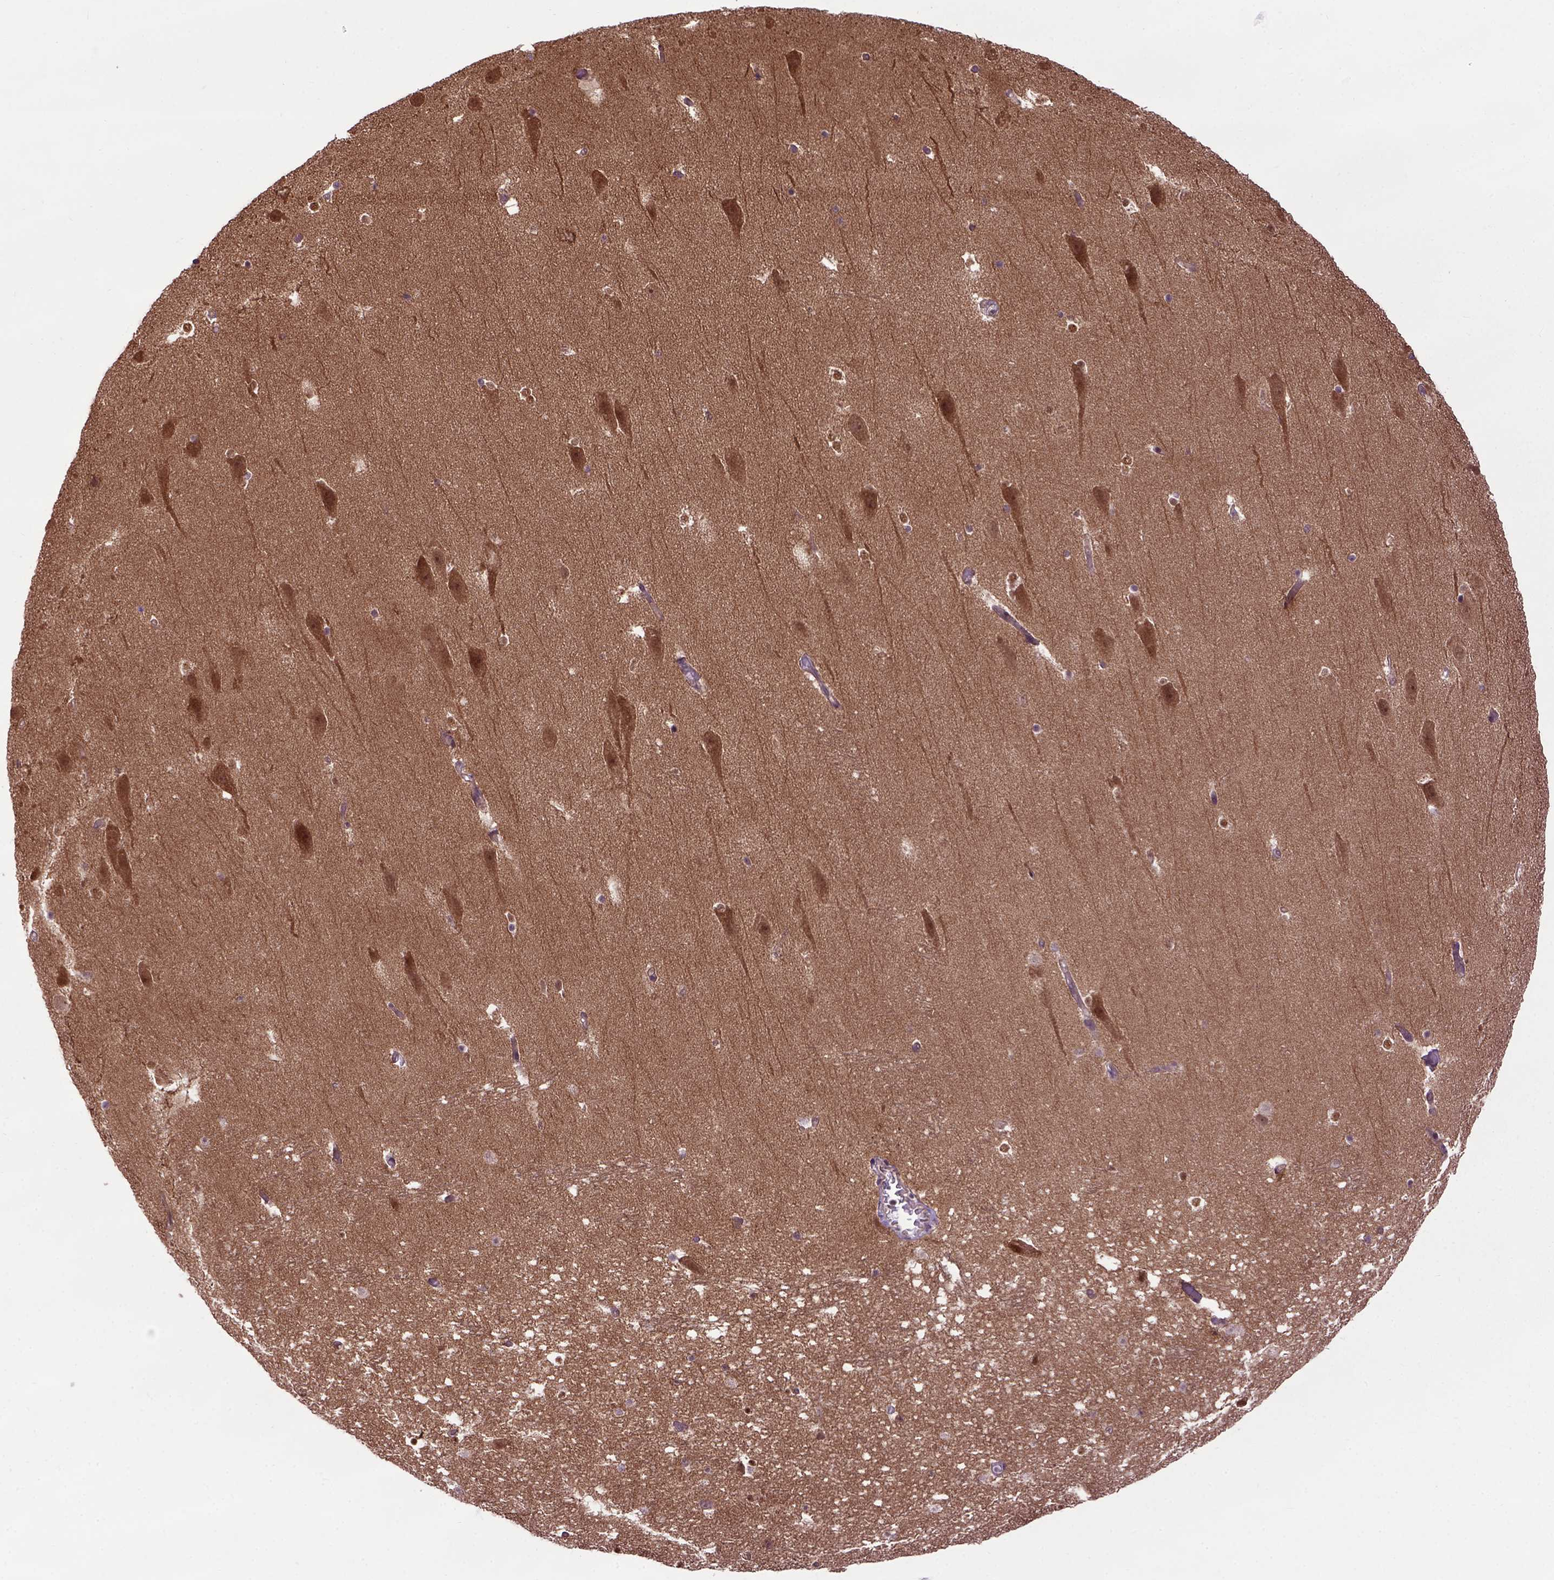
{"staining": {"intensity": "strong", "quantity": "25%-75%", "location": "nuclear"}, "tissue": "hippocampus", "cell_type": "Glial cells", "image_type": "normal", "snomed": [{"axis": "morphology", "description": "Normal tissue, NOS"}, {"axis": "topography", "description": "Hippocampus"}], "caption": "Hippocampus stained for a protein displays strong nuclear positivity in glial cells.", "gene": "WDR48", "patient": {"sex": "male", "age": 26}}